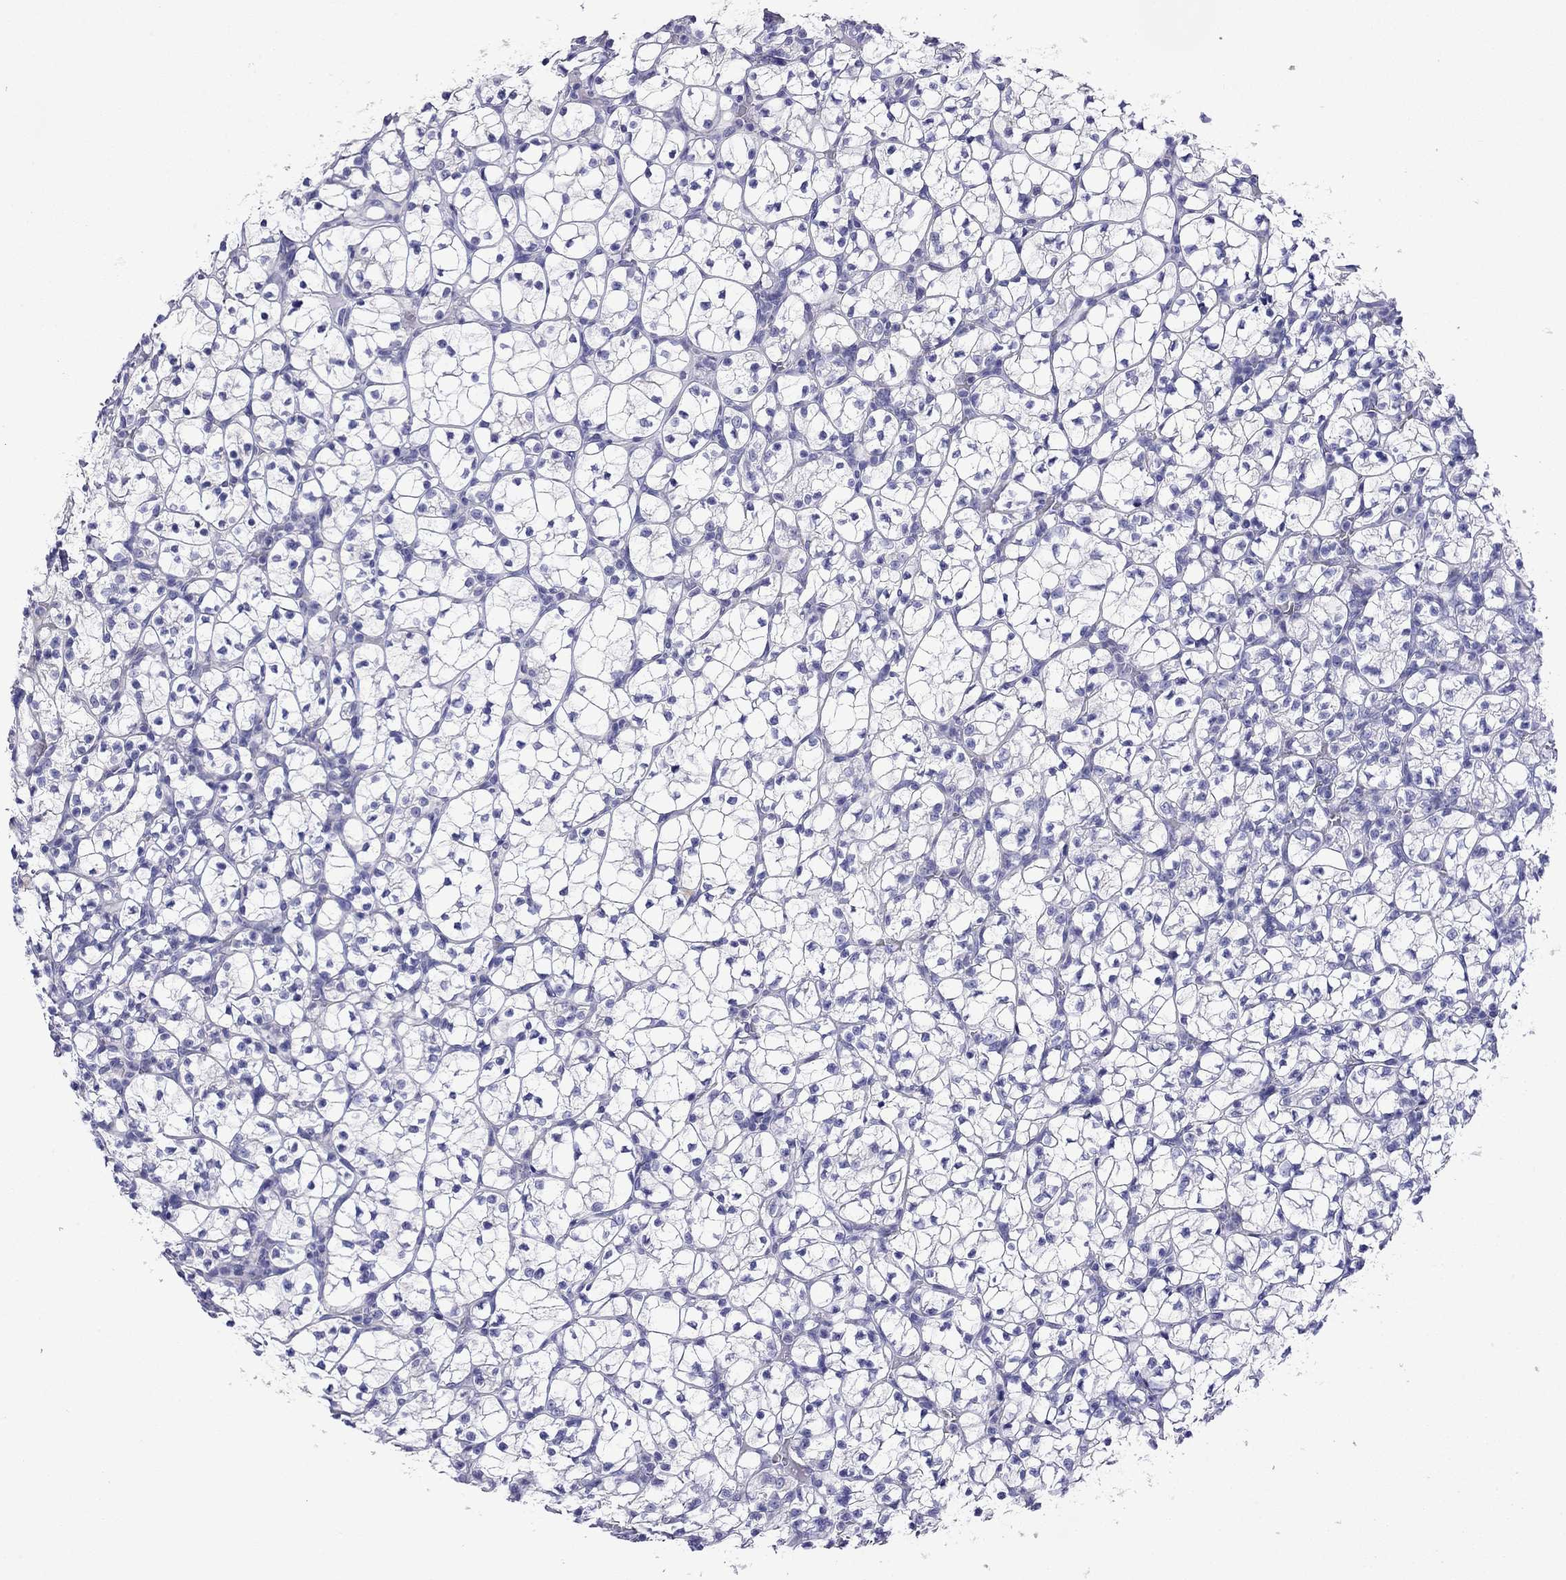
{"staining": {"intensity": "negative", "quantity": "none", "location": "none"}, "tissue": "renal cancer", "cell_type": "Tumor cells", "image_type": "cancer", "snomed": [{"axis": "morphology", "description": "Adenocarcinoma, NOS"}, {"axis": "topography", "description": "Kidney"}], "caption": "Human renal cancer (adenocarcinoma) stained for a protein using immunohistochemistry (IHC) demonstrates no positivity in tumor cells.", "gene": "KIAA2012", "patient": {"sex": "female", "age": 89}}